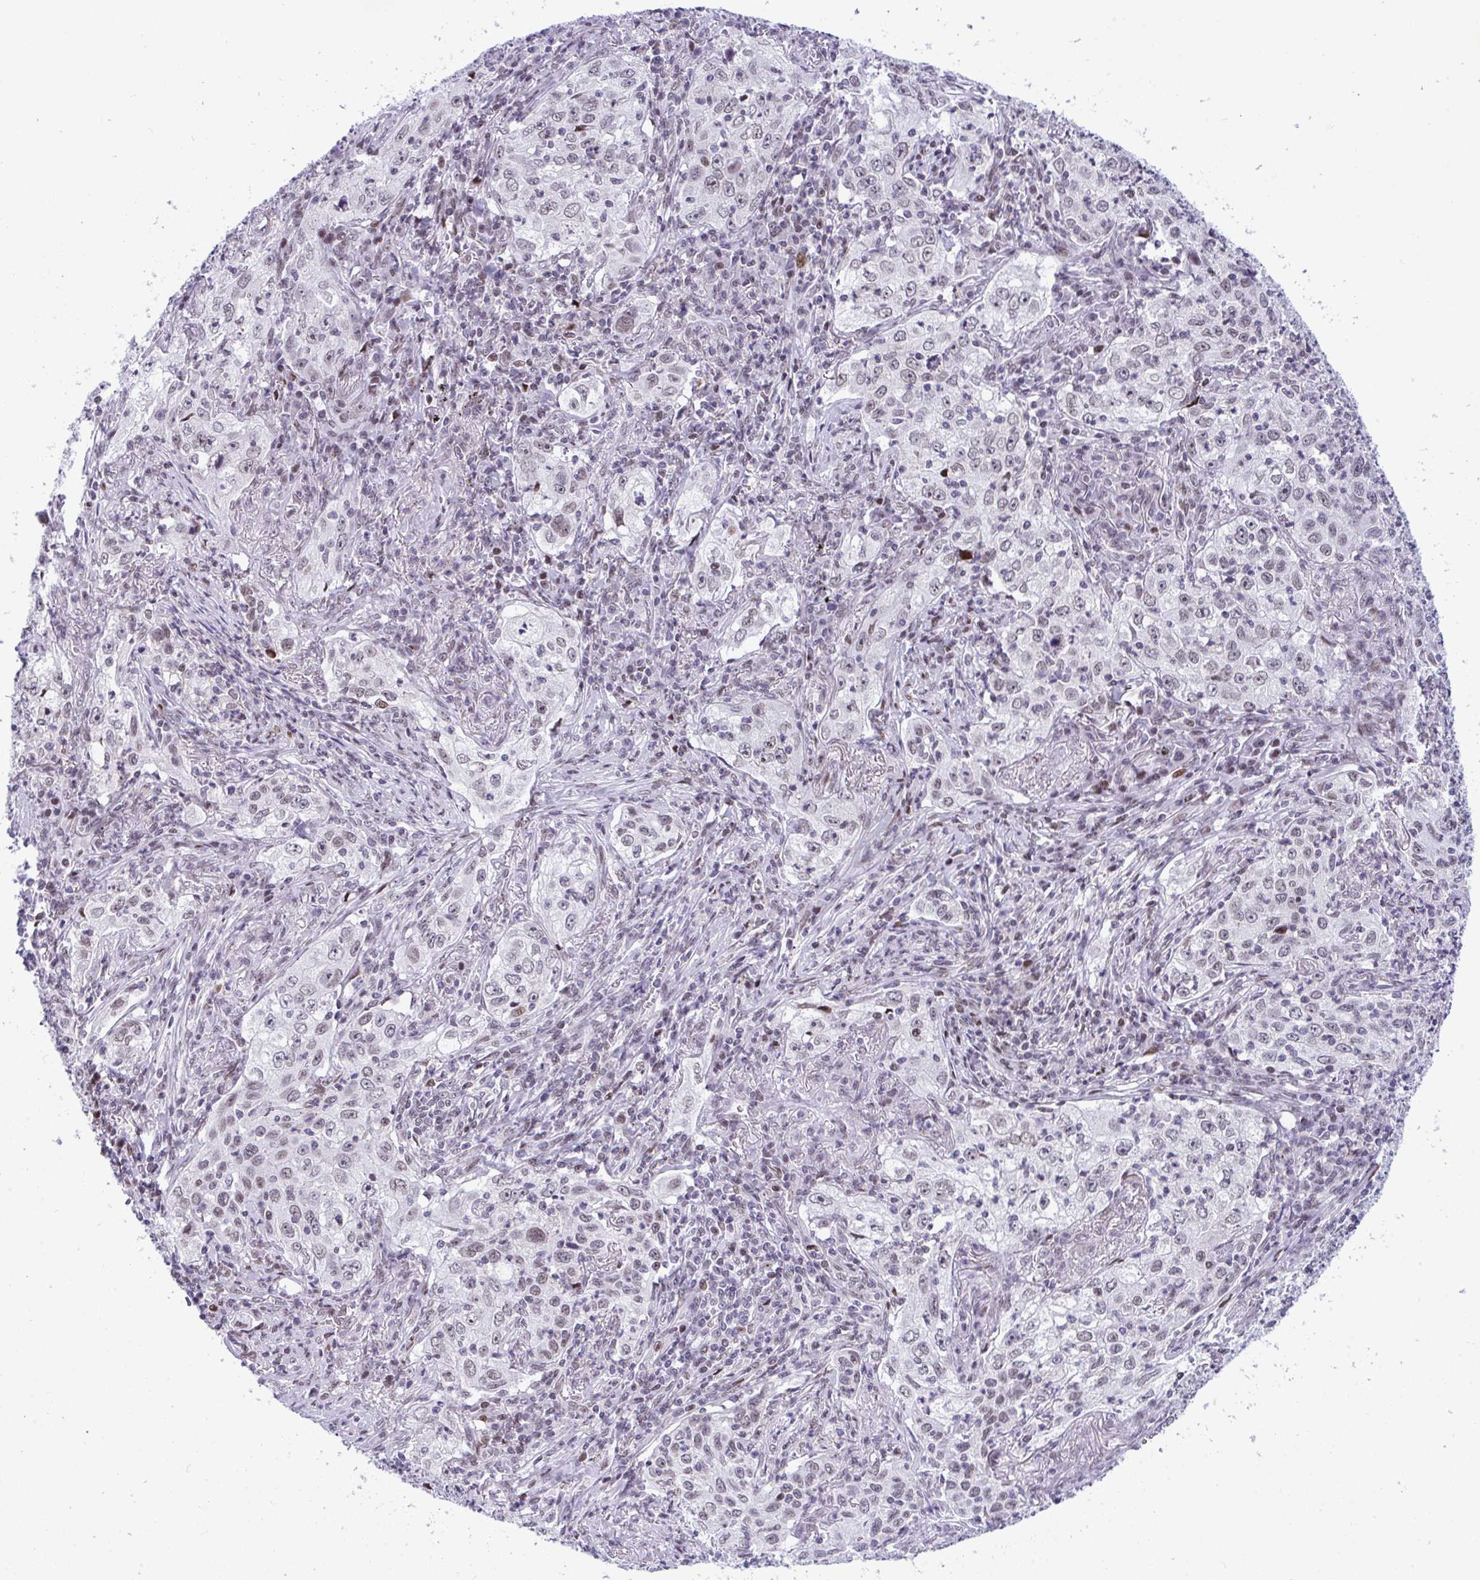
{"staining": {"intensity": "weak", "quantity": "25%-75%", "location": "nuclear"}, "tissue": "lung cancer", "cell_type": "Tumor cells", "image_type": "cancer", "snomed": [{"axis": "morphology", "description": "Squamous cell carcinoma, NOS"}, {"axis": "topography", "description": "Lung"}], "caption": "Immunohistochemical staining of human lung squamous cell carcinoma demonstrates weak nuclear protein staining in approximately 25%-75% of tumor cells.", "gene": "ZFHX3", "patient": {"sex": "male", "age": 71}}